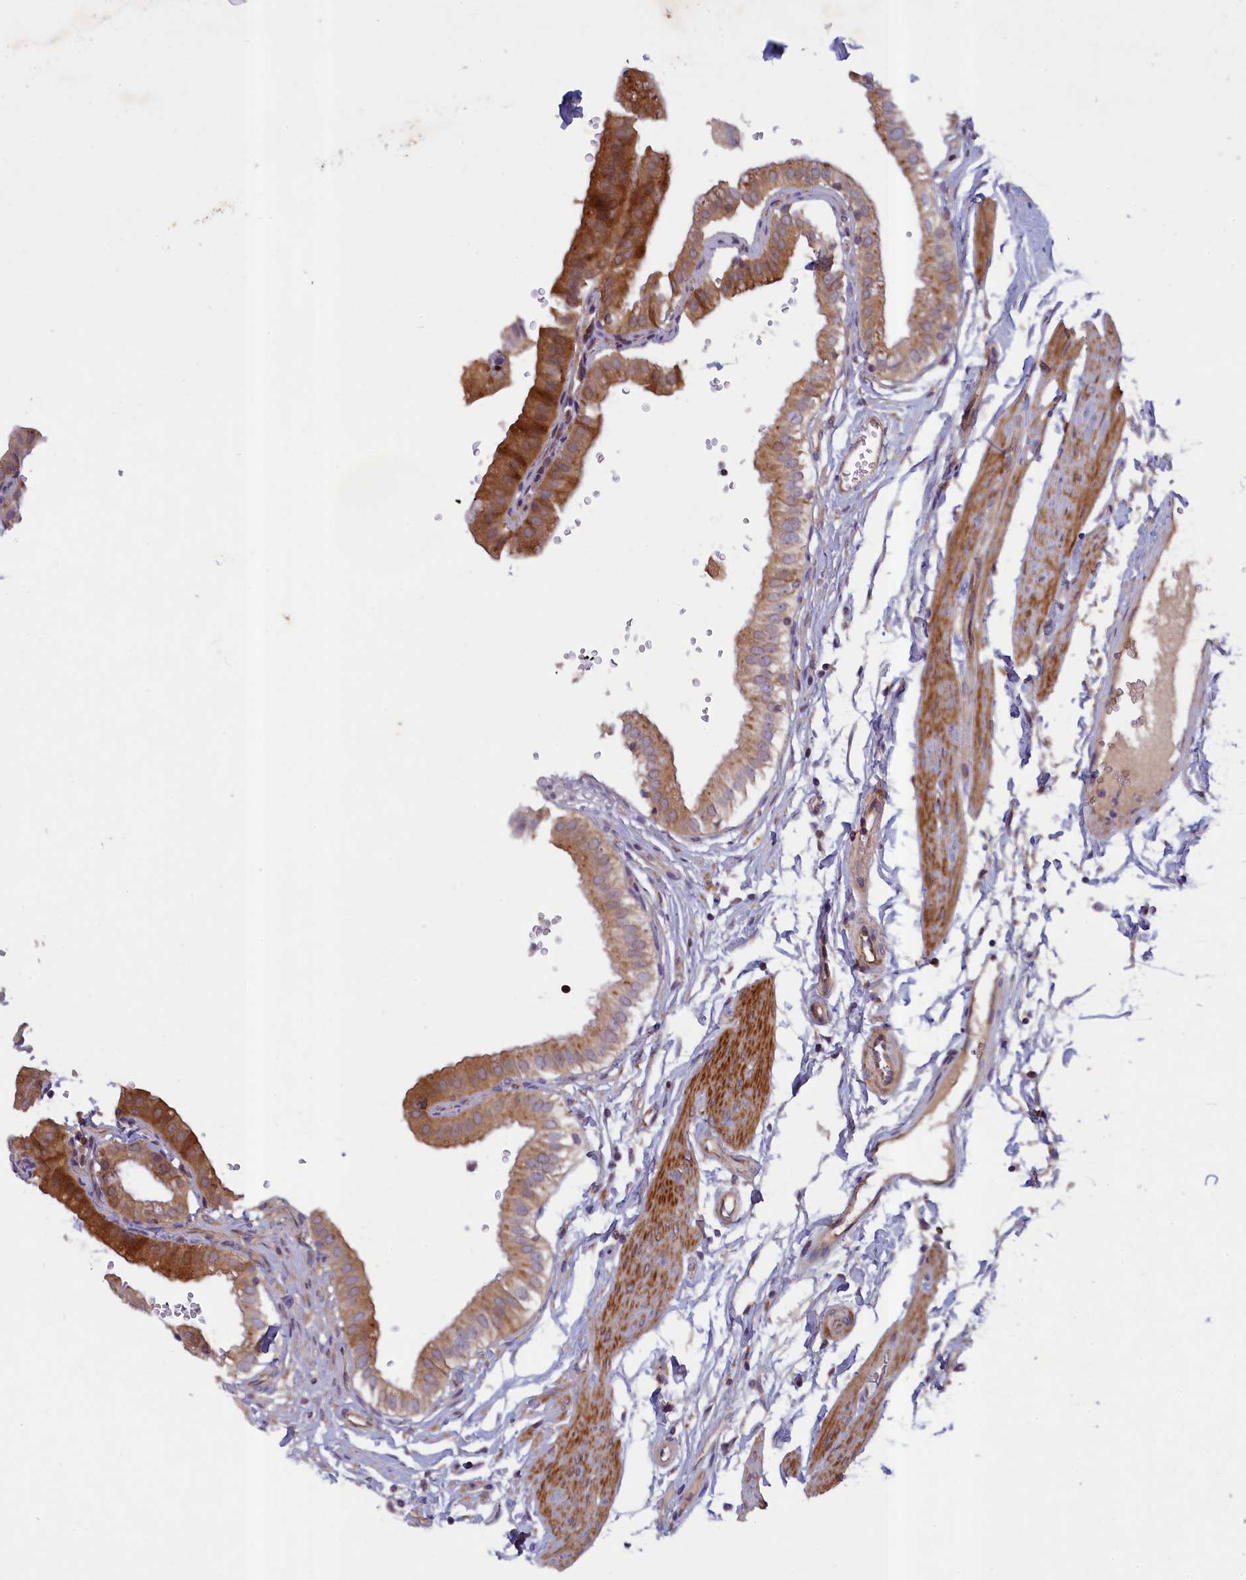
{"staining": {"intensity": "moderate", "quantity": ">75%", "location": "cytoplasmic/membranous"}, "tissue": "gallbladder", "cell_type": "Glandular cells", "image_type": "normal", "snomed": [{"axis": "morphology", "description": "Normal tissue, NOS"}, {"axis": "topography", "description": "Gallbladder"}], "caption": "Immunohistochemistry (IHC) (DAB) staining of benign gallbladder displays moderate cytoplasmic/membranous protein staining in about >75% of glandular cells.", "gene": "NUBP1", "patient": {"sex": "female", "age": 61}}